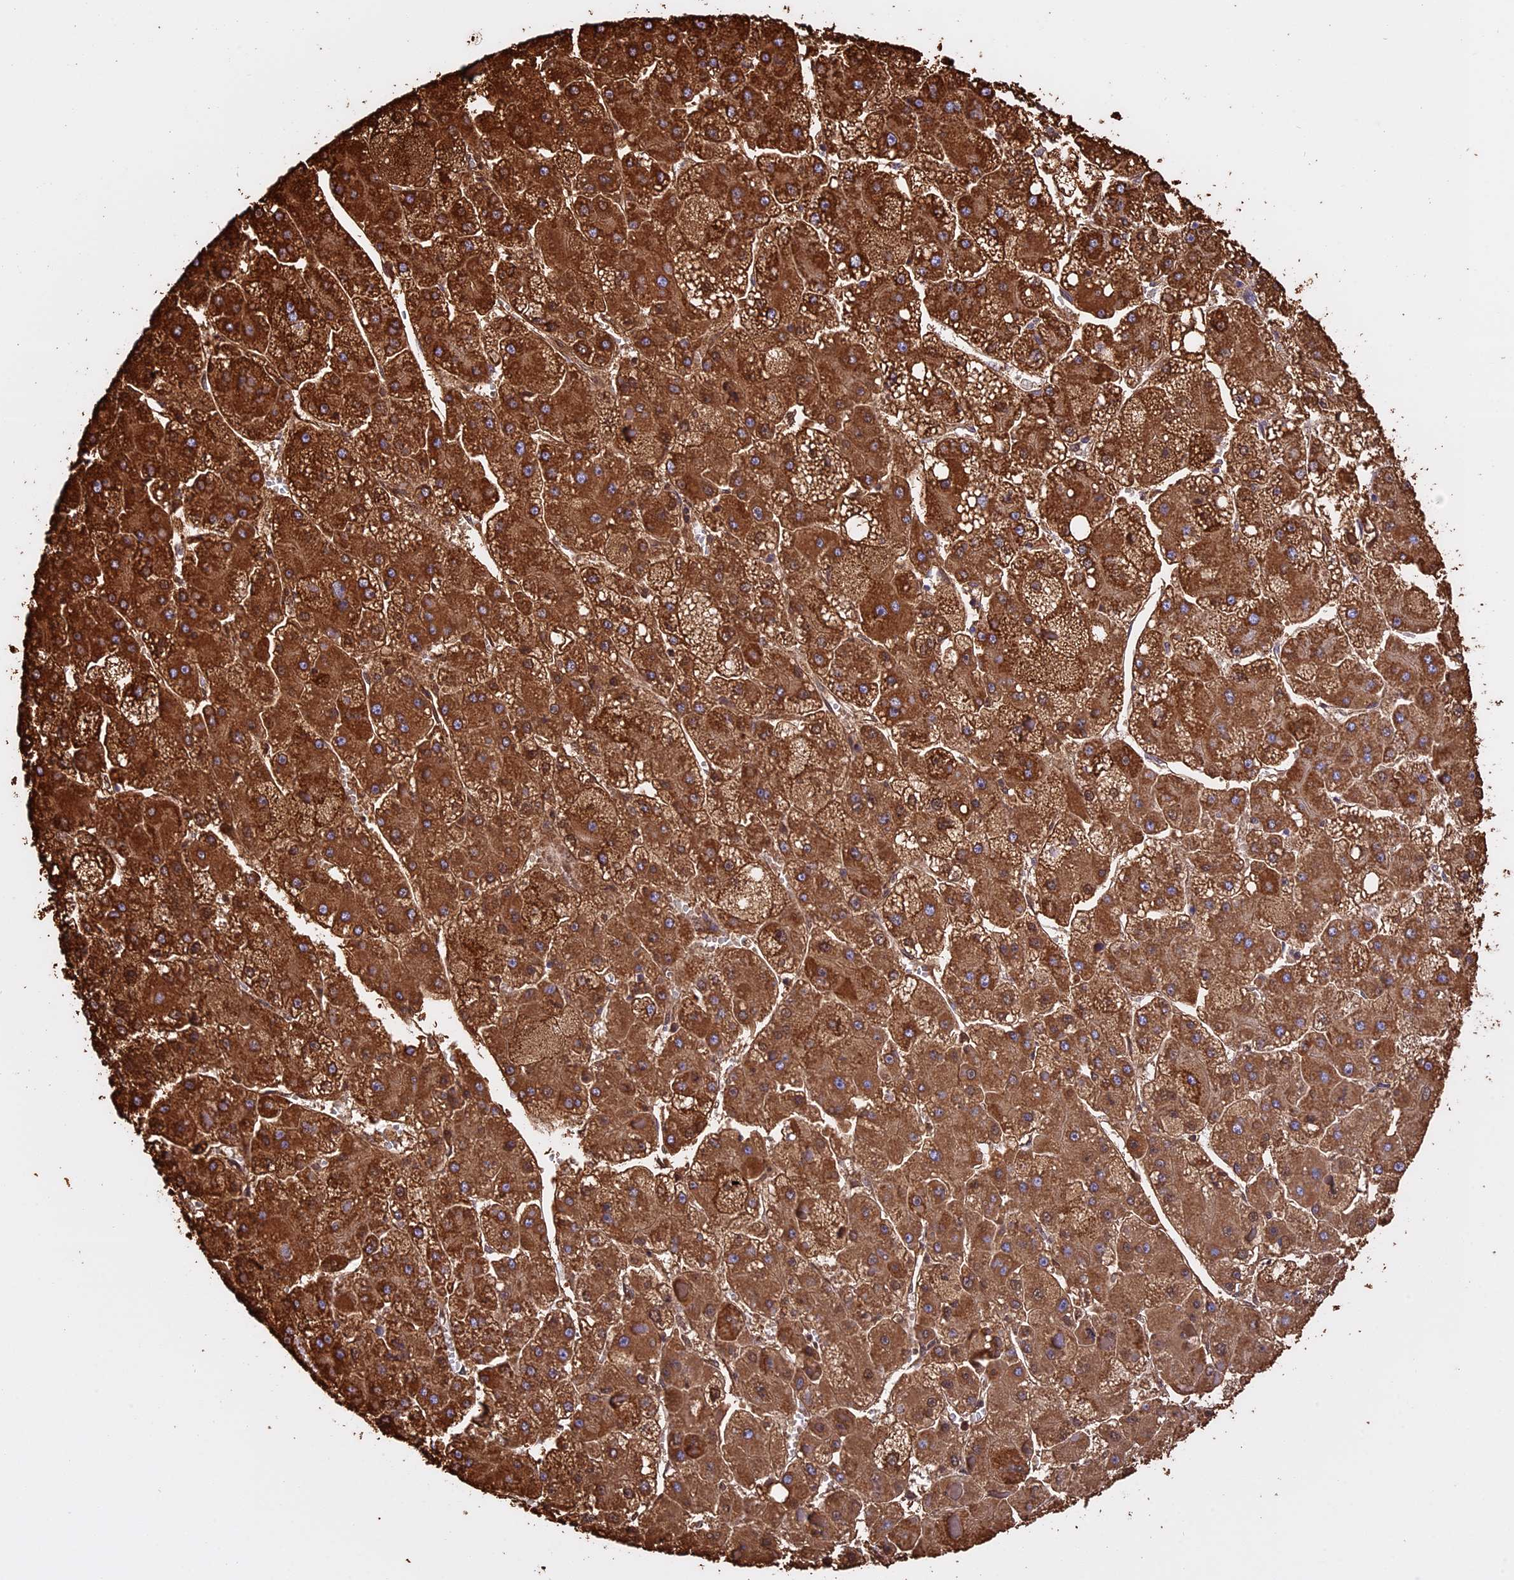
{"staining": {"intensity": "strong", "quantity": ">75%", "location": "cytoplasmic/membranous"}, "tissue": "liver cancer", "cell_type": "Tumor cells", "image_type": "cancer", "snomed": [{"axis": "morphology", "description": "Carcinoma, Hepatocellular, NOS"}, {"axis": "topography", "description": "Liver"}], "caption": "Immunohistochemical staining of human liver cancer displays high levels of strong cytoplasmic/membranous staining in about >75% of tumor cells.", "gene": "KCNG1", "patient": {"sex": "female", "age": 73}}